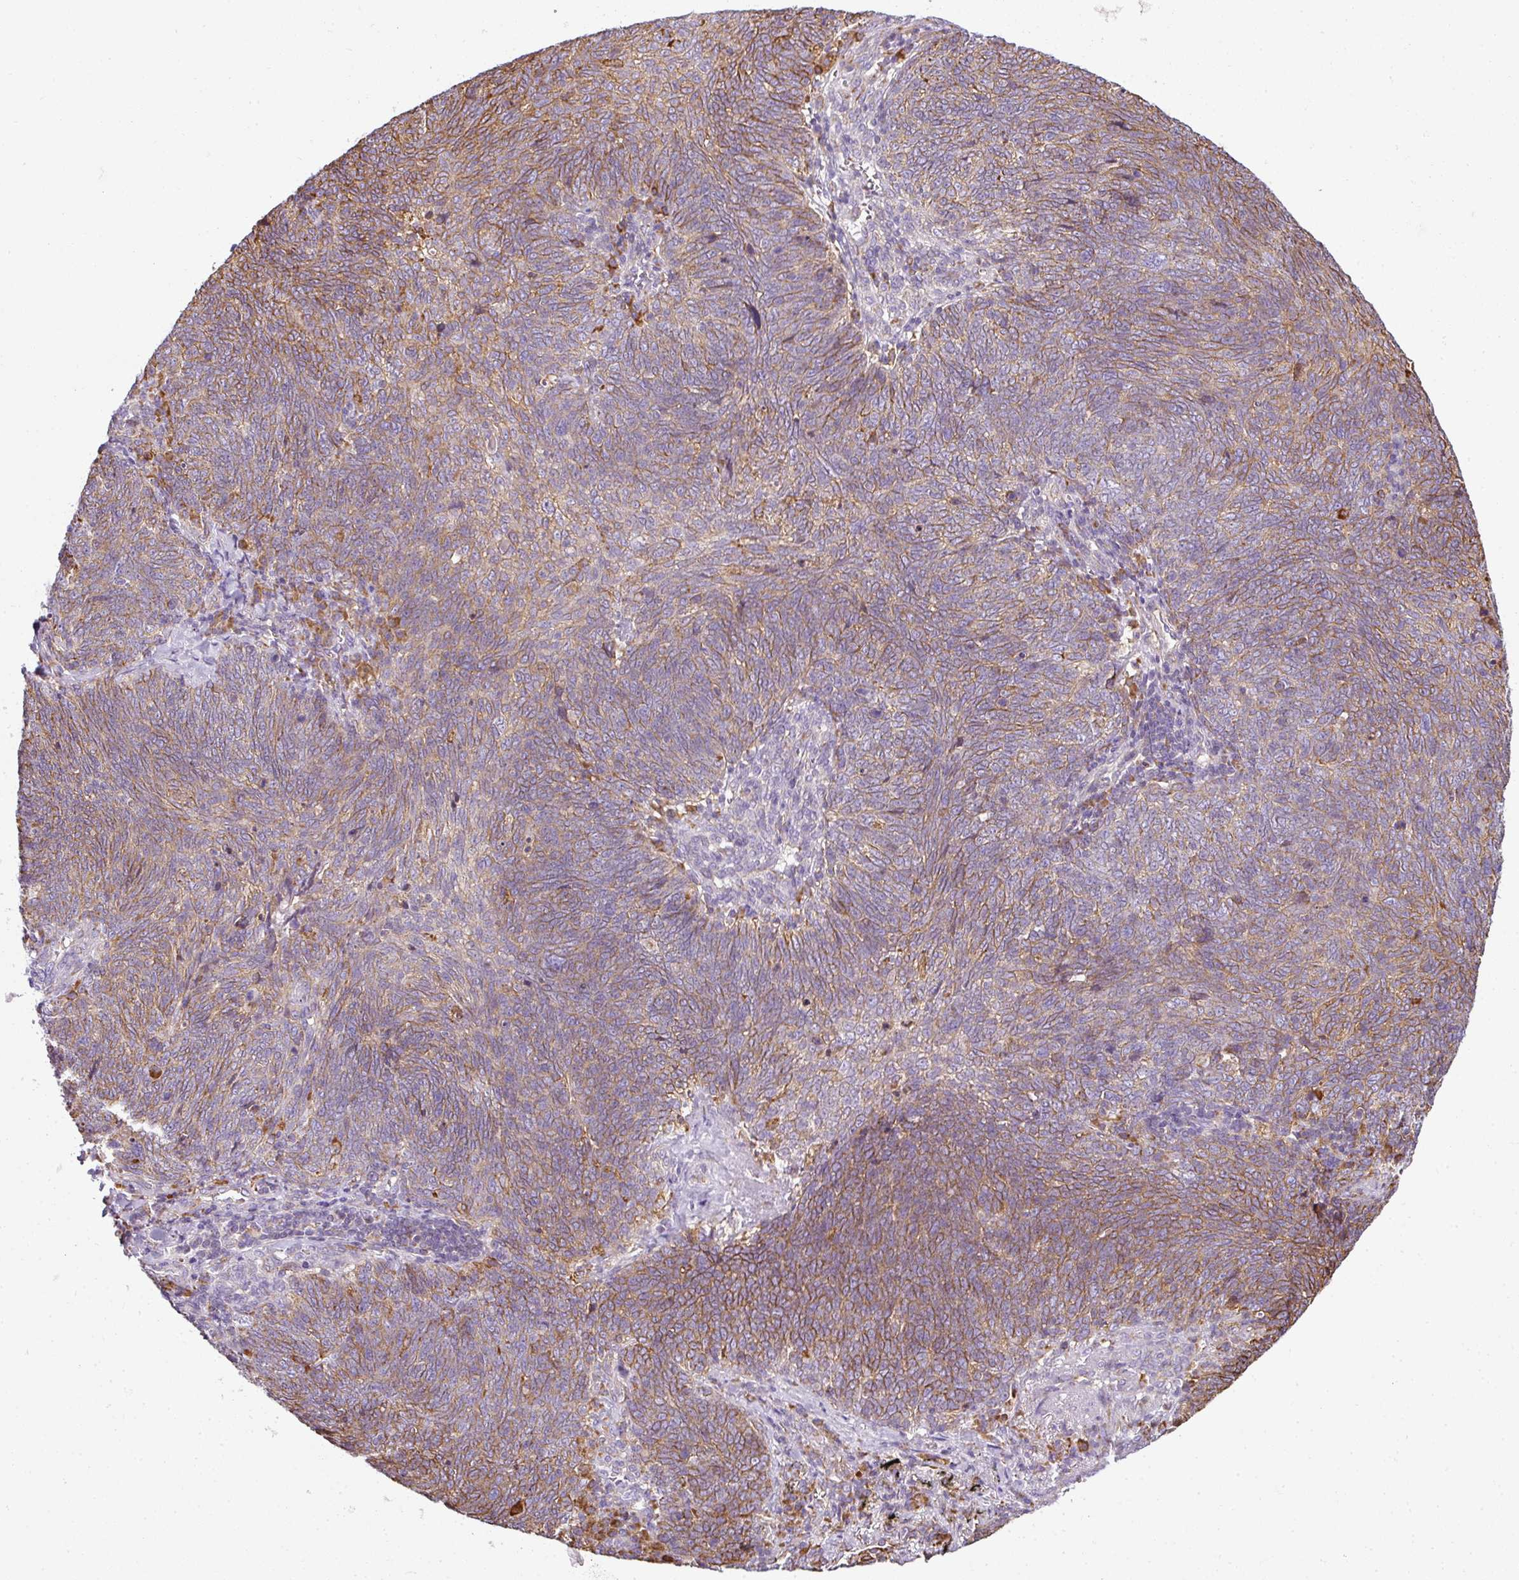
{"staining": {"intensity": "moderate", "quantity": ">75%", "location": "cytoplasmic/membranous"}, "tissue": "lung cancer", "cell_type": "Tumor cells", "image_type": "cancer", "snomed": [{"axis": "morphology", "description": "Squamous cell carcinoma, NOS"}, {"axis": "topography", "description": "Lung"}], "caption": "Moderate cytoplasmic/membranous positivity for a protein is identified in about >75% of tumor cells of lung squamous cell carcinoma using immunohistochemistry.", "gene": "ANKRD18A", "patient": {"sex": "female", "age": 72}}